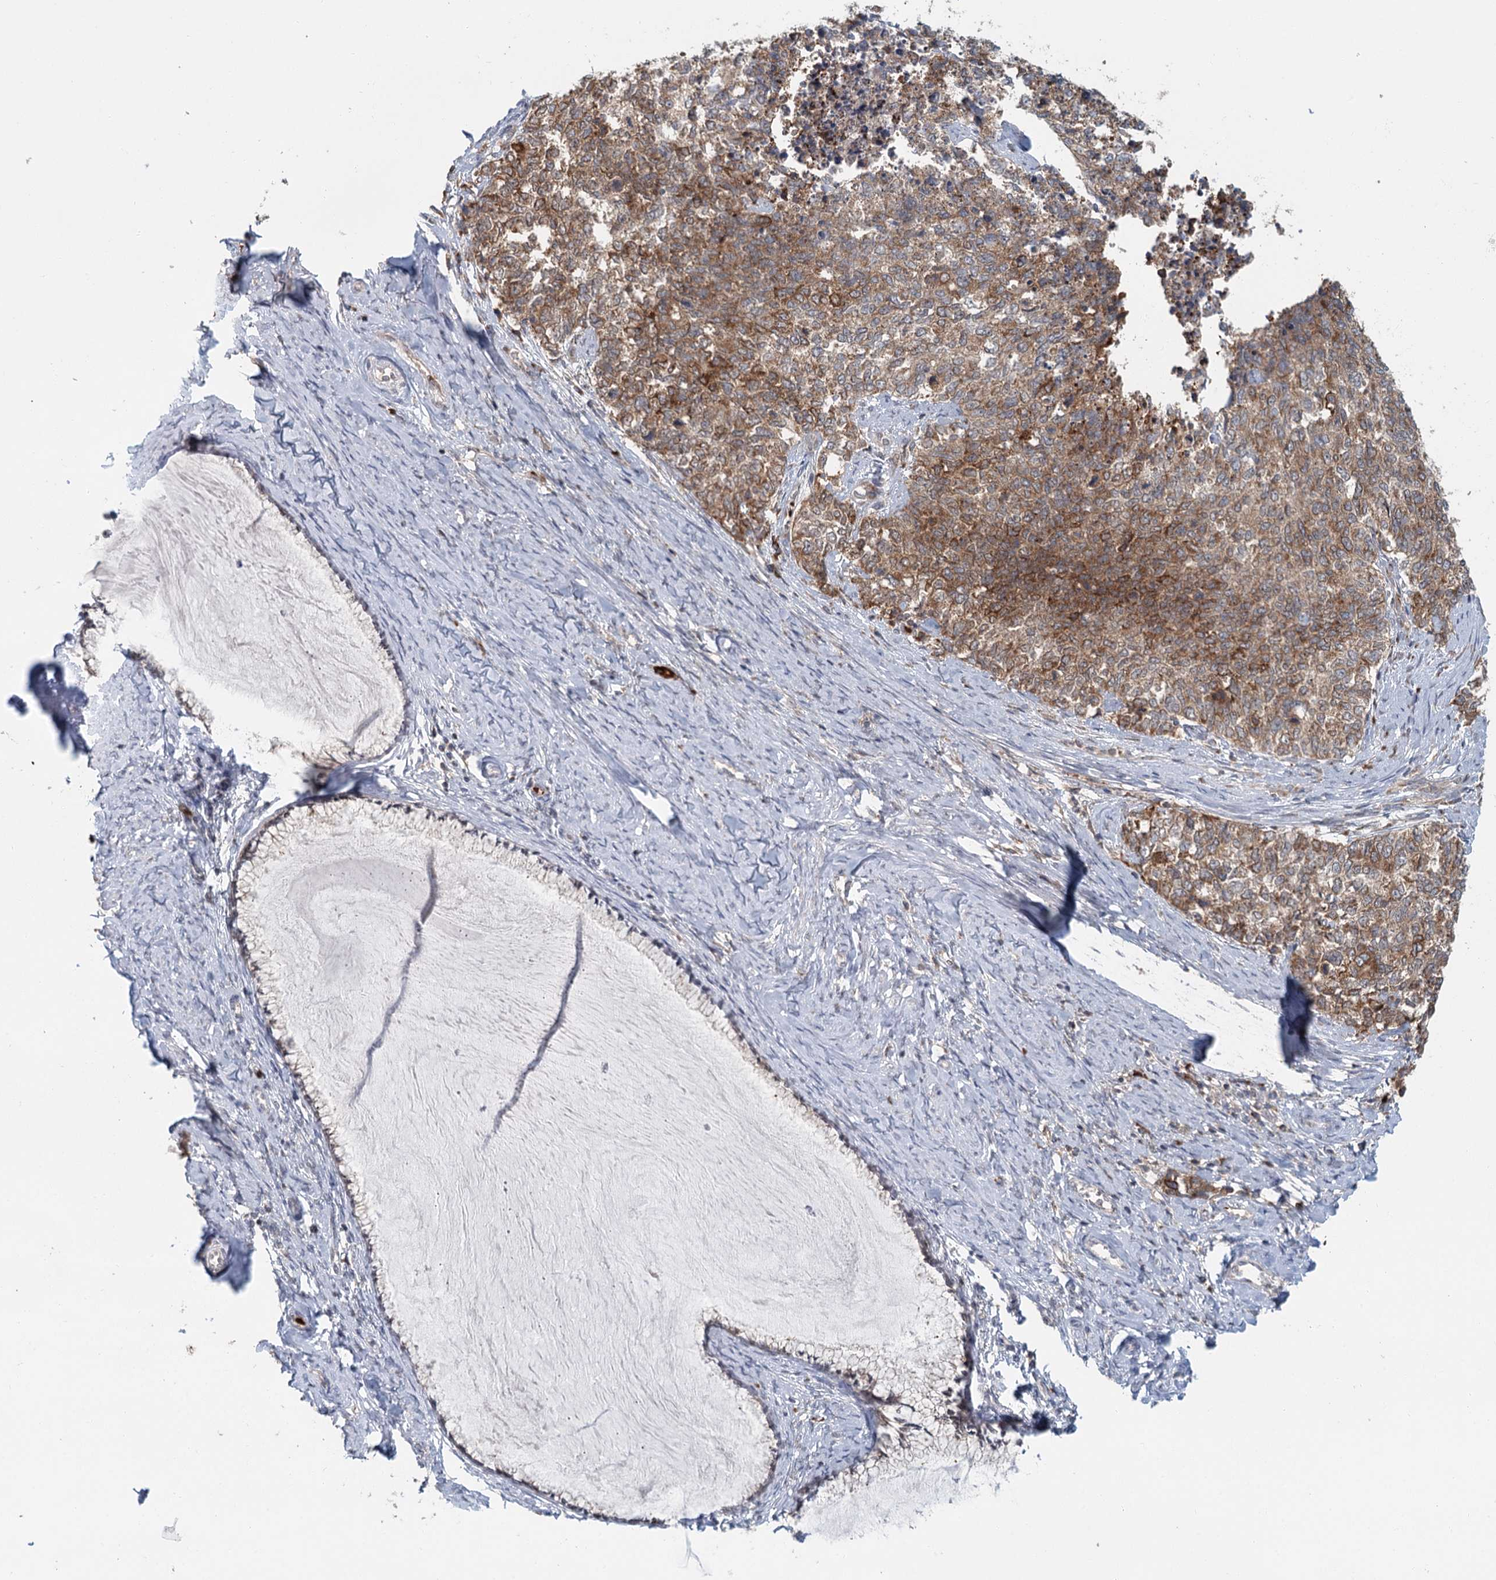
{"staining": {"intensity": "moderate", "quantity": ">75%", "location": "cytoplasmic/membranous"}, "tissue": "cervical cancer", "cell_type": "Tumor cells", "image_type": "cancer", "snomed": [{"axis": "morphology", "description": "Squamous cell carcinoma, NOS"}, {"axis": "topography", "description": "Cervix"}], "caption": "Protein expression analysis of human squamous cell carcinoma (cervical) reveals moderate cytoplasmic/membranous staining in about >75% of tumor cells.", "gene": "ADK", "patient": {"sex": "female", "age": 63}}